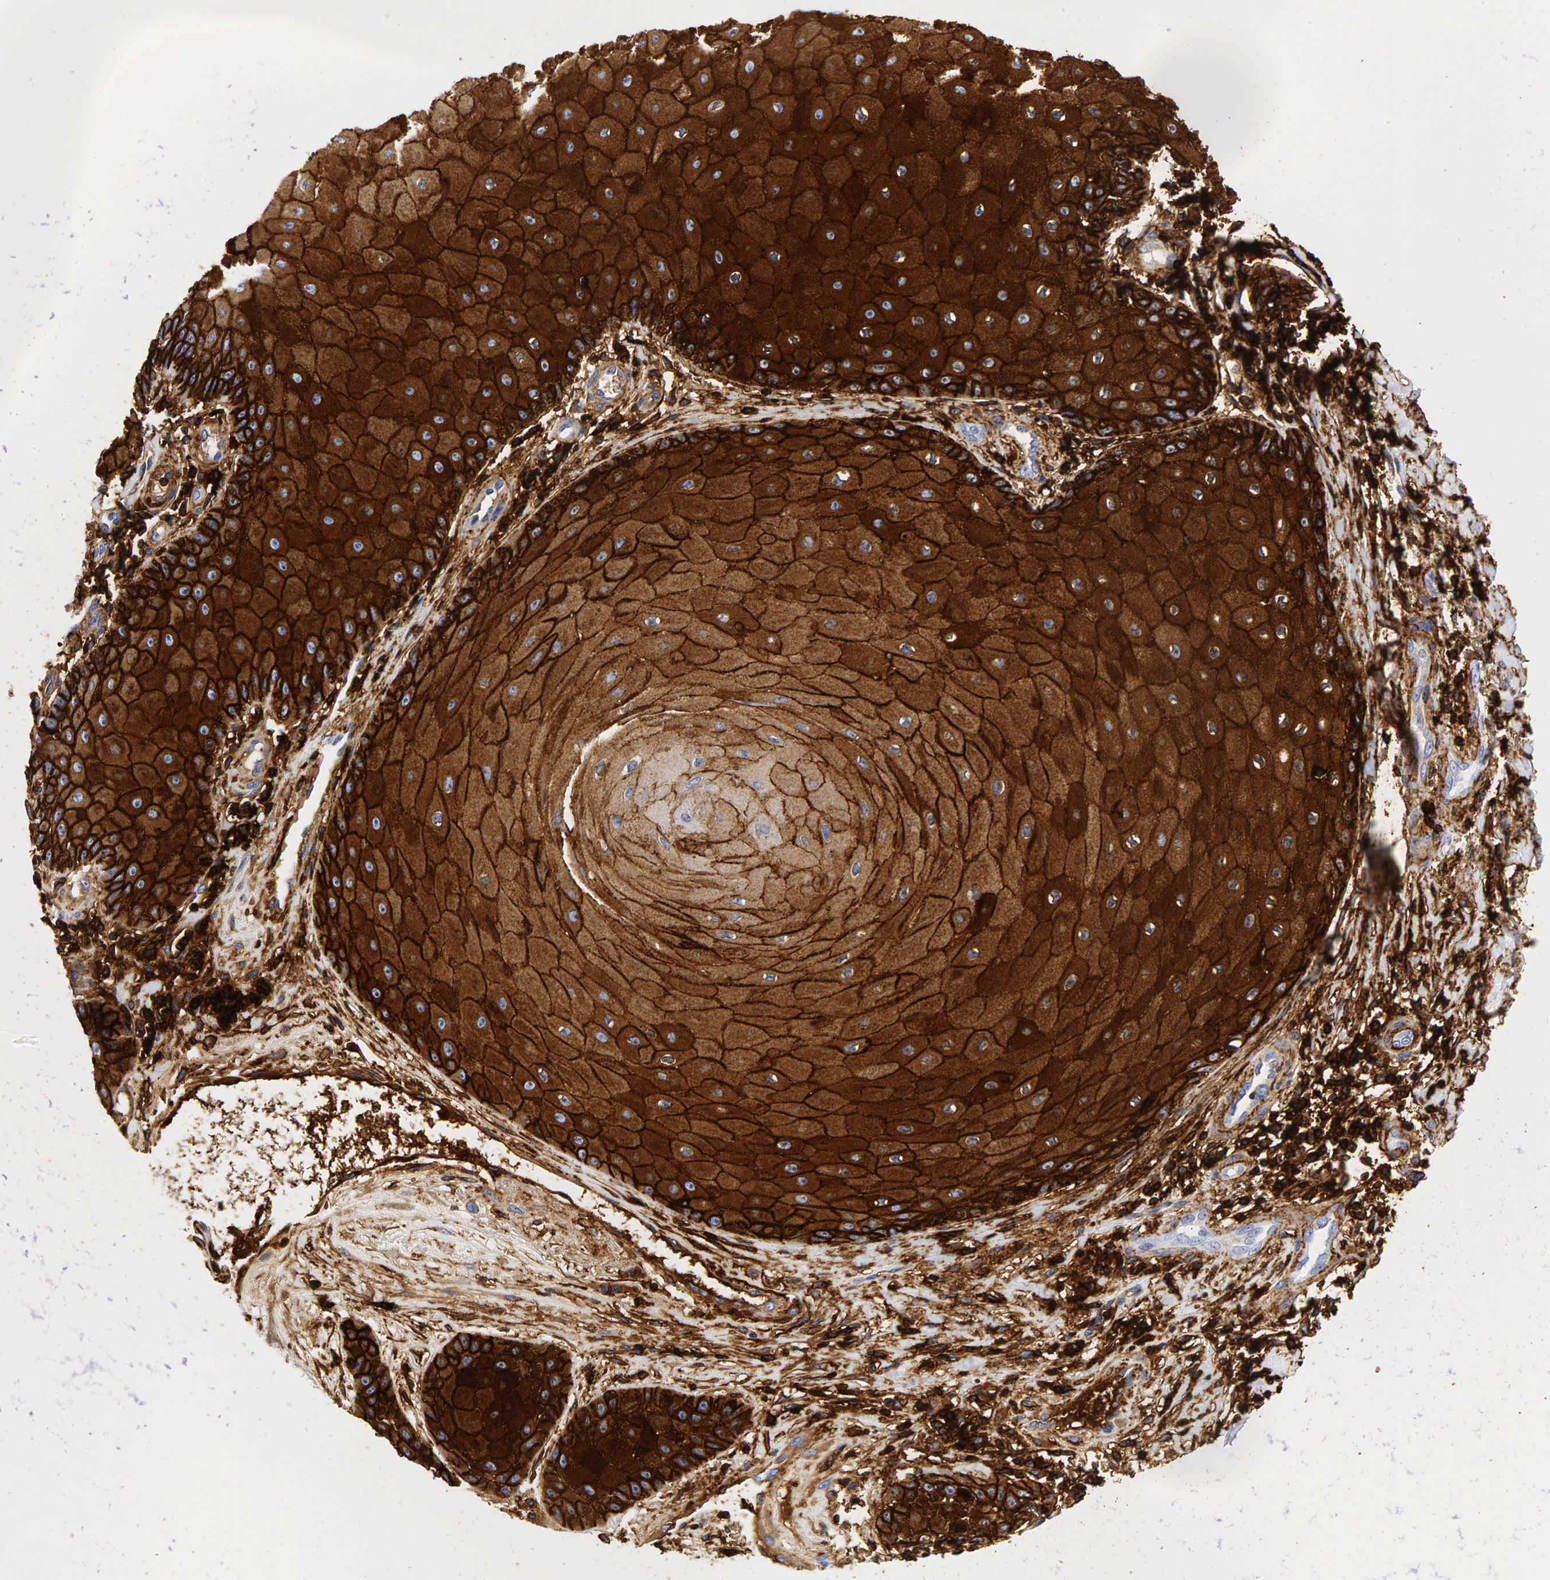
{"staining": {"intensity": "strong", "quantity": ">75%", "location": "cytoplasmic/membranous"}, "tissue": "skin cancer", "cell_type": "Tumor cells", "image_type": "cancer", "snomed": [{"axis": "morphology", "description": "Squamous cell carcinoma, NOS"}, {"axis": "topography", "description": "Skin"}], "caption": "Protein expression analysis of skin cancer (squamous cell carcinoma) demonstrates strong cytoplasmic/membranous expression in about >75% of tumor cells. (IHC, brightfield microscopy, high magnification).", "gene": "CD44", "patient": {"sex": "male", "age": 57}}